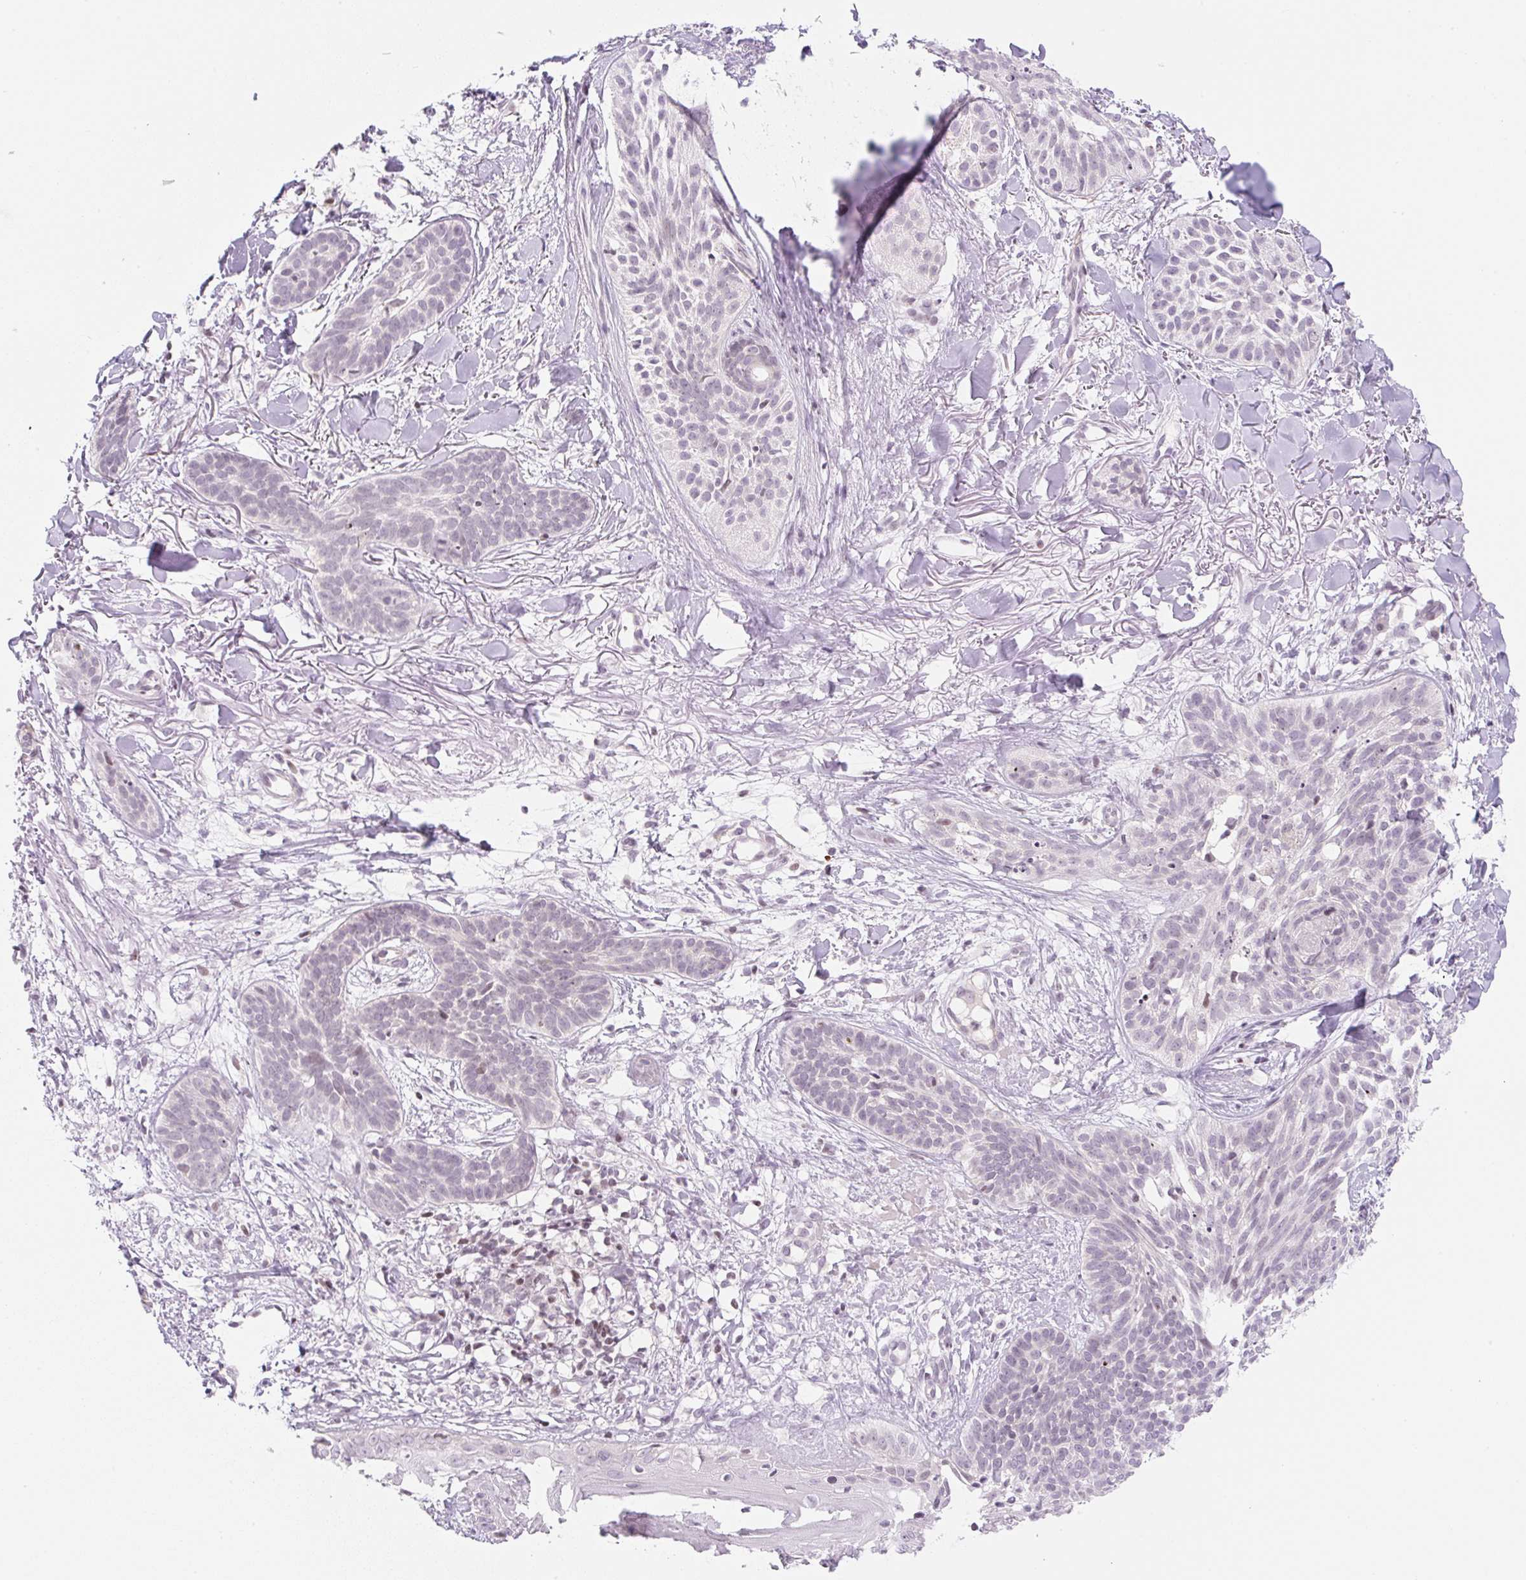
{"staining": {"intensity": "negative", "quantity": "none", "location": "none"}, "tissue": "skin cancer", "cell_type": "Tumor cells", "image_type": "cancer", "snomed": [{"axis": "morphology", "description": "Basal cell carcinoma"}, {"axis": "topography", "description": "Skin"}], "caption": "Tumor cells are negative for protein expression in human skin basal cell carcinoma.", "gene": "CASKIN1", "patient": {"sex": "male", "age": 52}}